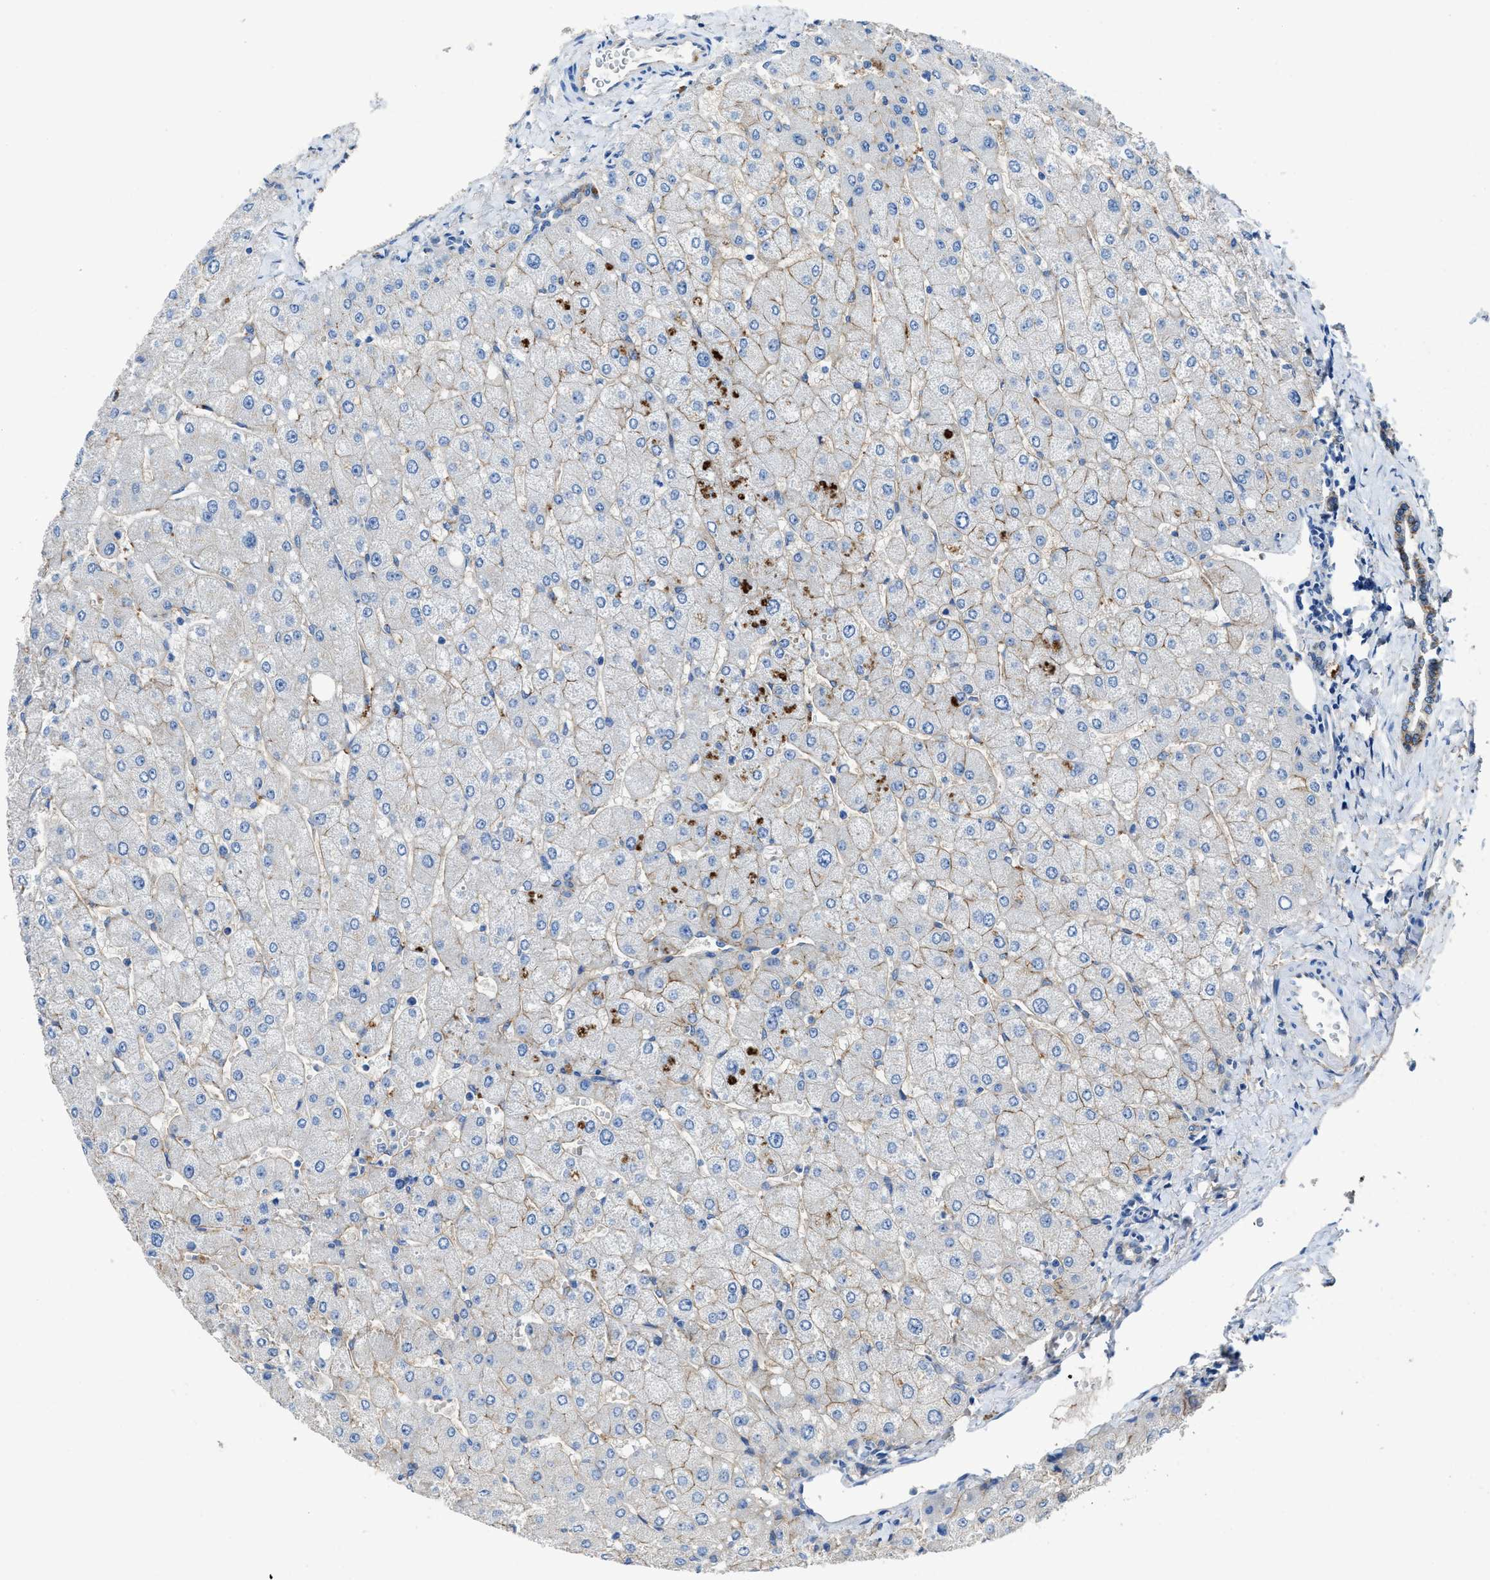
{"staining": {"intensity": "moderate", "quantity": "25%-75%", "location": "cytoplasmic/membranous"}, "tissue": "liver", "cell_type": "Cholangiocytes", "image_type": "normal", "snomed": [{"axis": "morphology", "description": "Normal tissue, NOS"}, {"axis": "topography", "description": "Liver"}], "caption": "The image displays a brown stain indicating the presence of a protein in the cytoplasmic/membranous of cholangiocytes in liver.", "gene": "PTGFRN", "patient": {"sex": "male", "age": 55}}